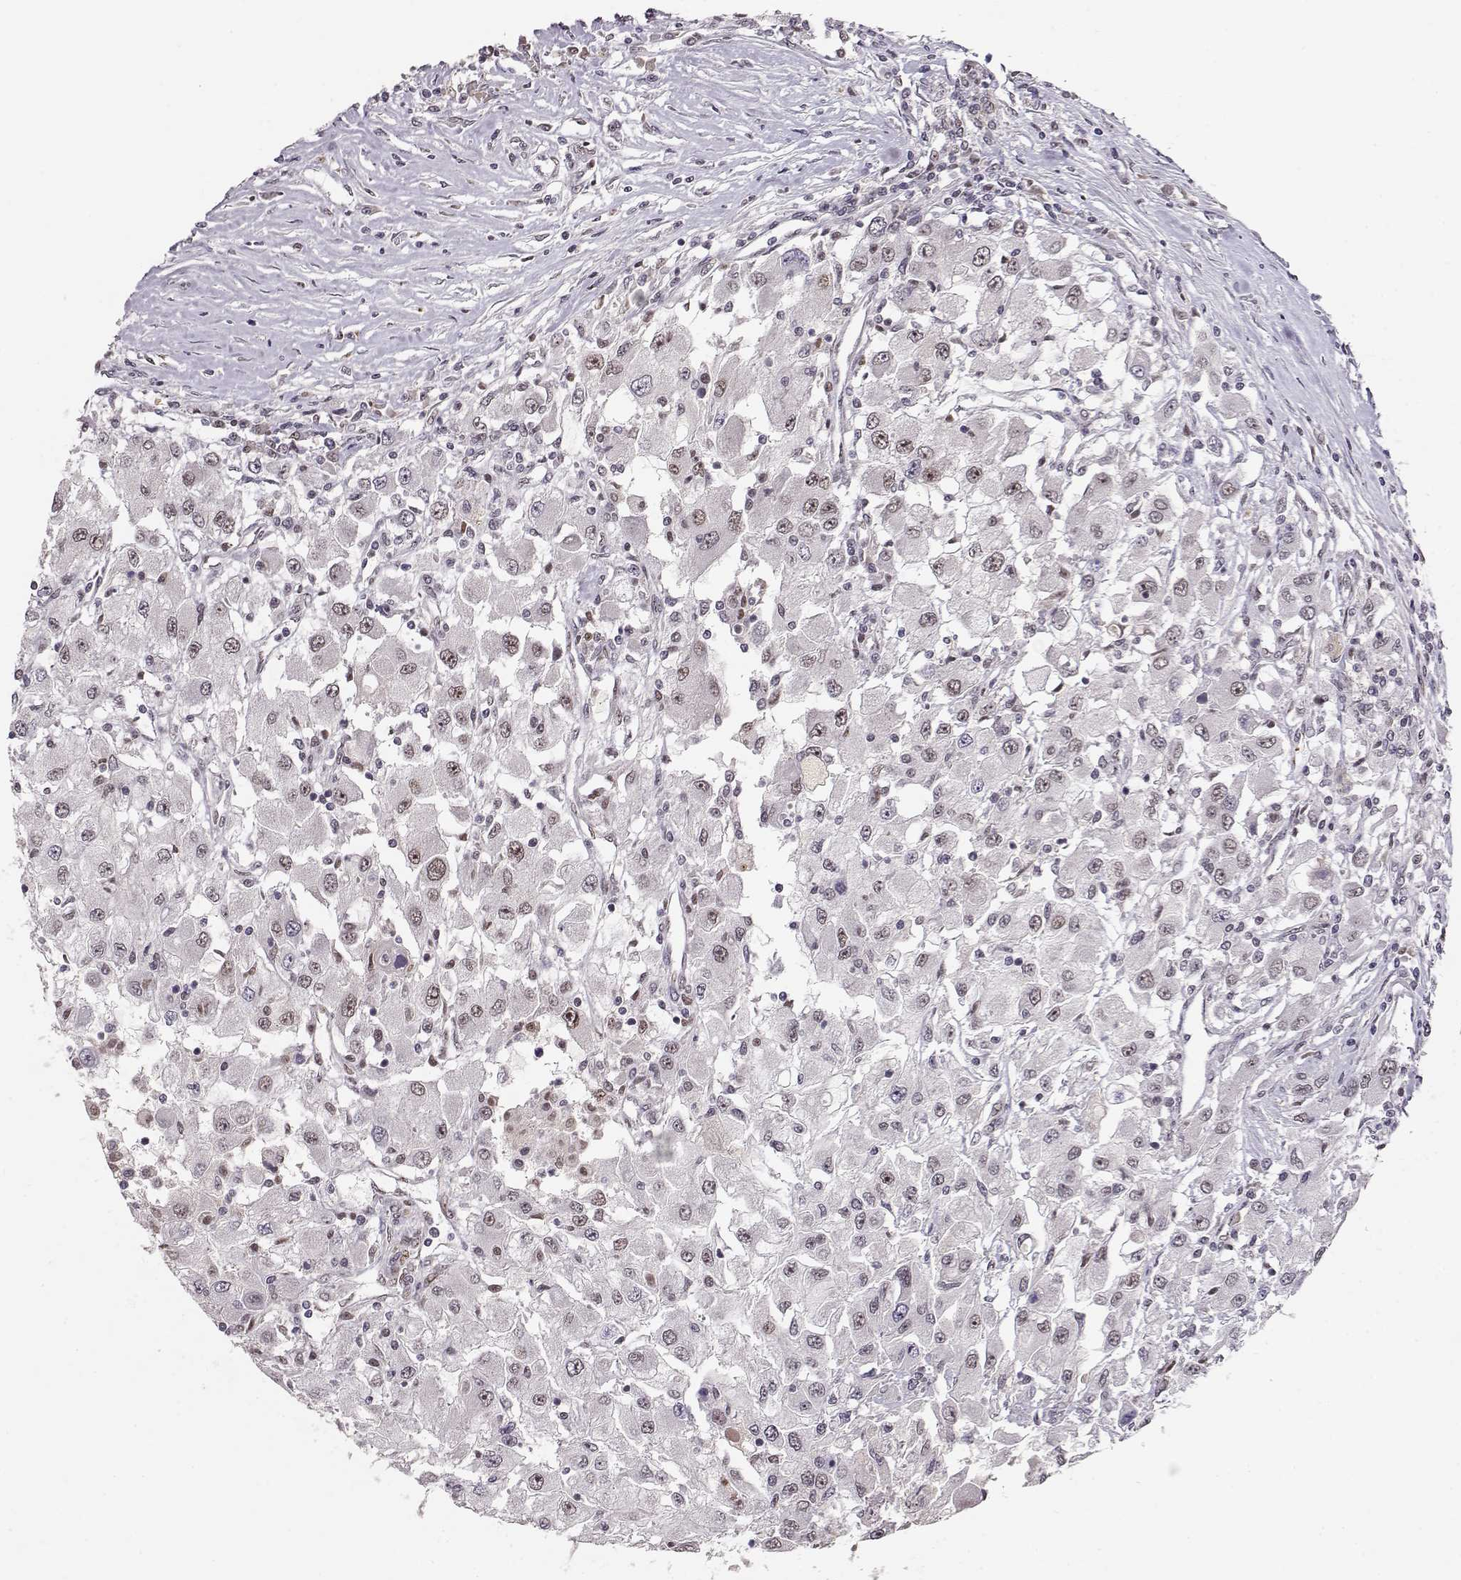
{"staining": {"intensity": "weak", "quantity": "<25%", "location": "nuclear"}, "tissue": "renal cancer", "cell_type": "Tumor cells", "image_type": "cancer", "snomed": [{"axis": "morphology", "description": "Adenocarcinoma, NOS"}, {"axis": "topography", "description": "Kidney"}], "caption": "Tumor cells show no significant staining in renal cancer.", "gene": "CSNK2A1", "patient": {"sex": "female", "age": 67}}